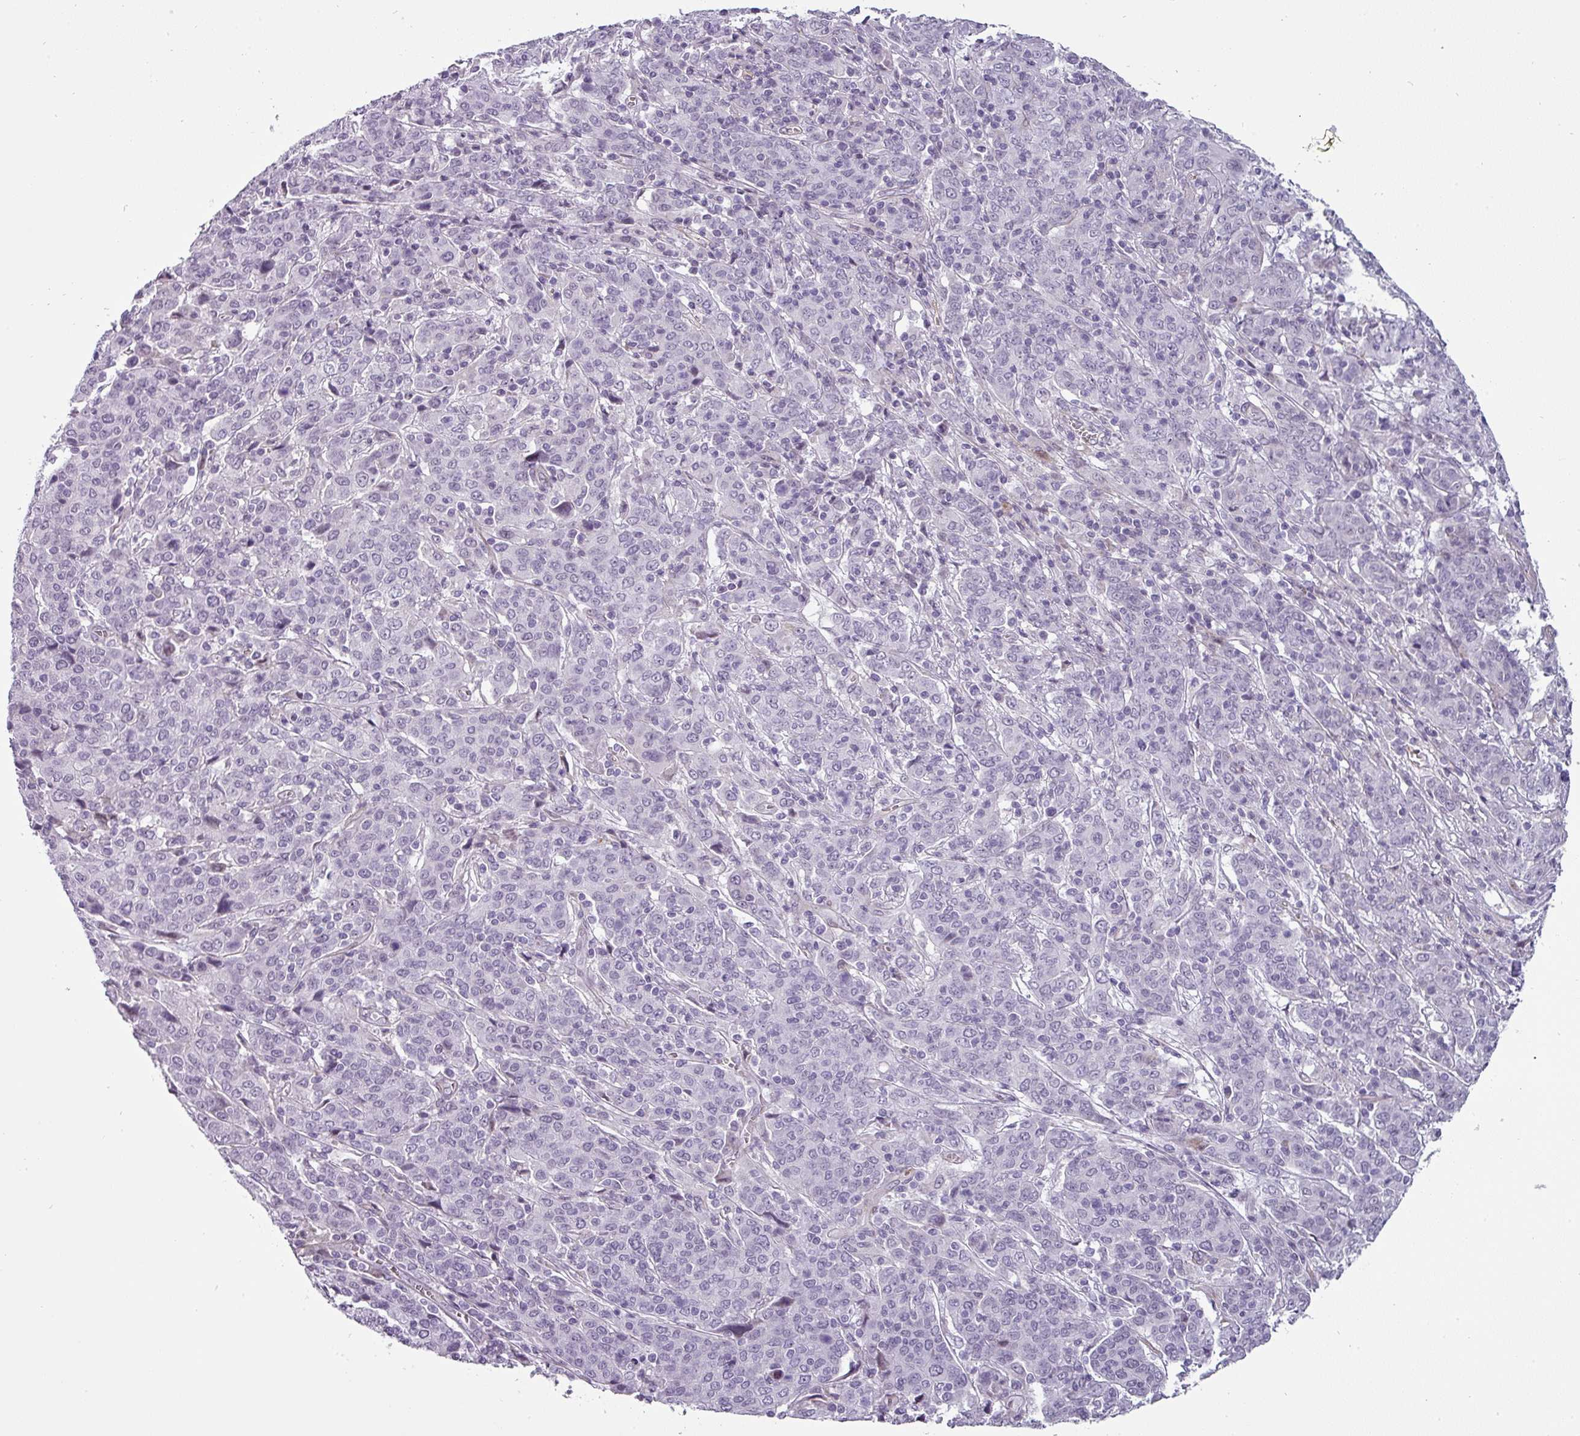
{"staining": {"intensity": "negative", "quantity": "none", "location": "none"}, "tissue": "cervical cancer", "cell_type": "Tumor cells", "image_type": "cancer", "snomed": [{"axis": "morphology", "description": "Squamous cell carcinoma, NOS"}, {"axis": "topography", "description": "Cervix"}], "caption": "Human cervical cancer (squamous cell carcinoma) stained for a protein using IHC reveals no expression in tumor cells.", "gene": "CHRDL1", "patient": {"sex": "female", "age": 67}}